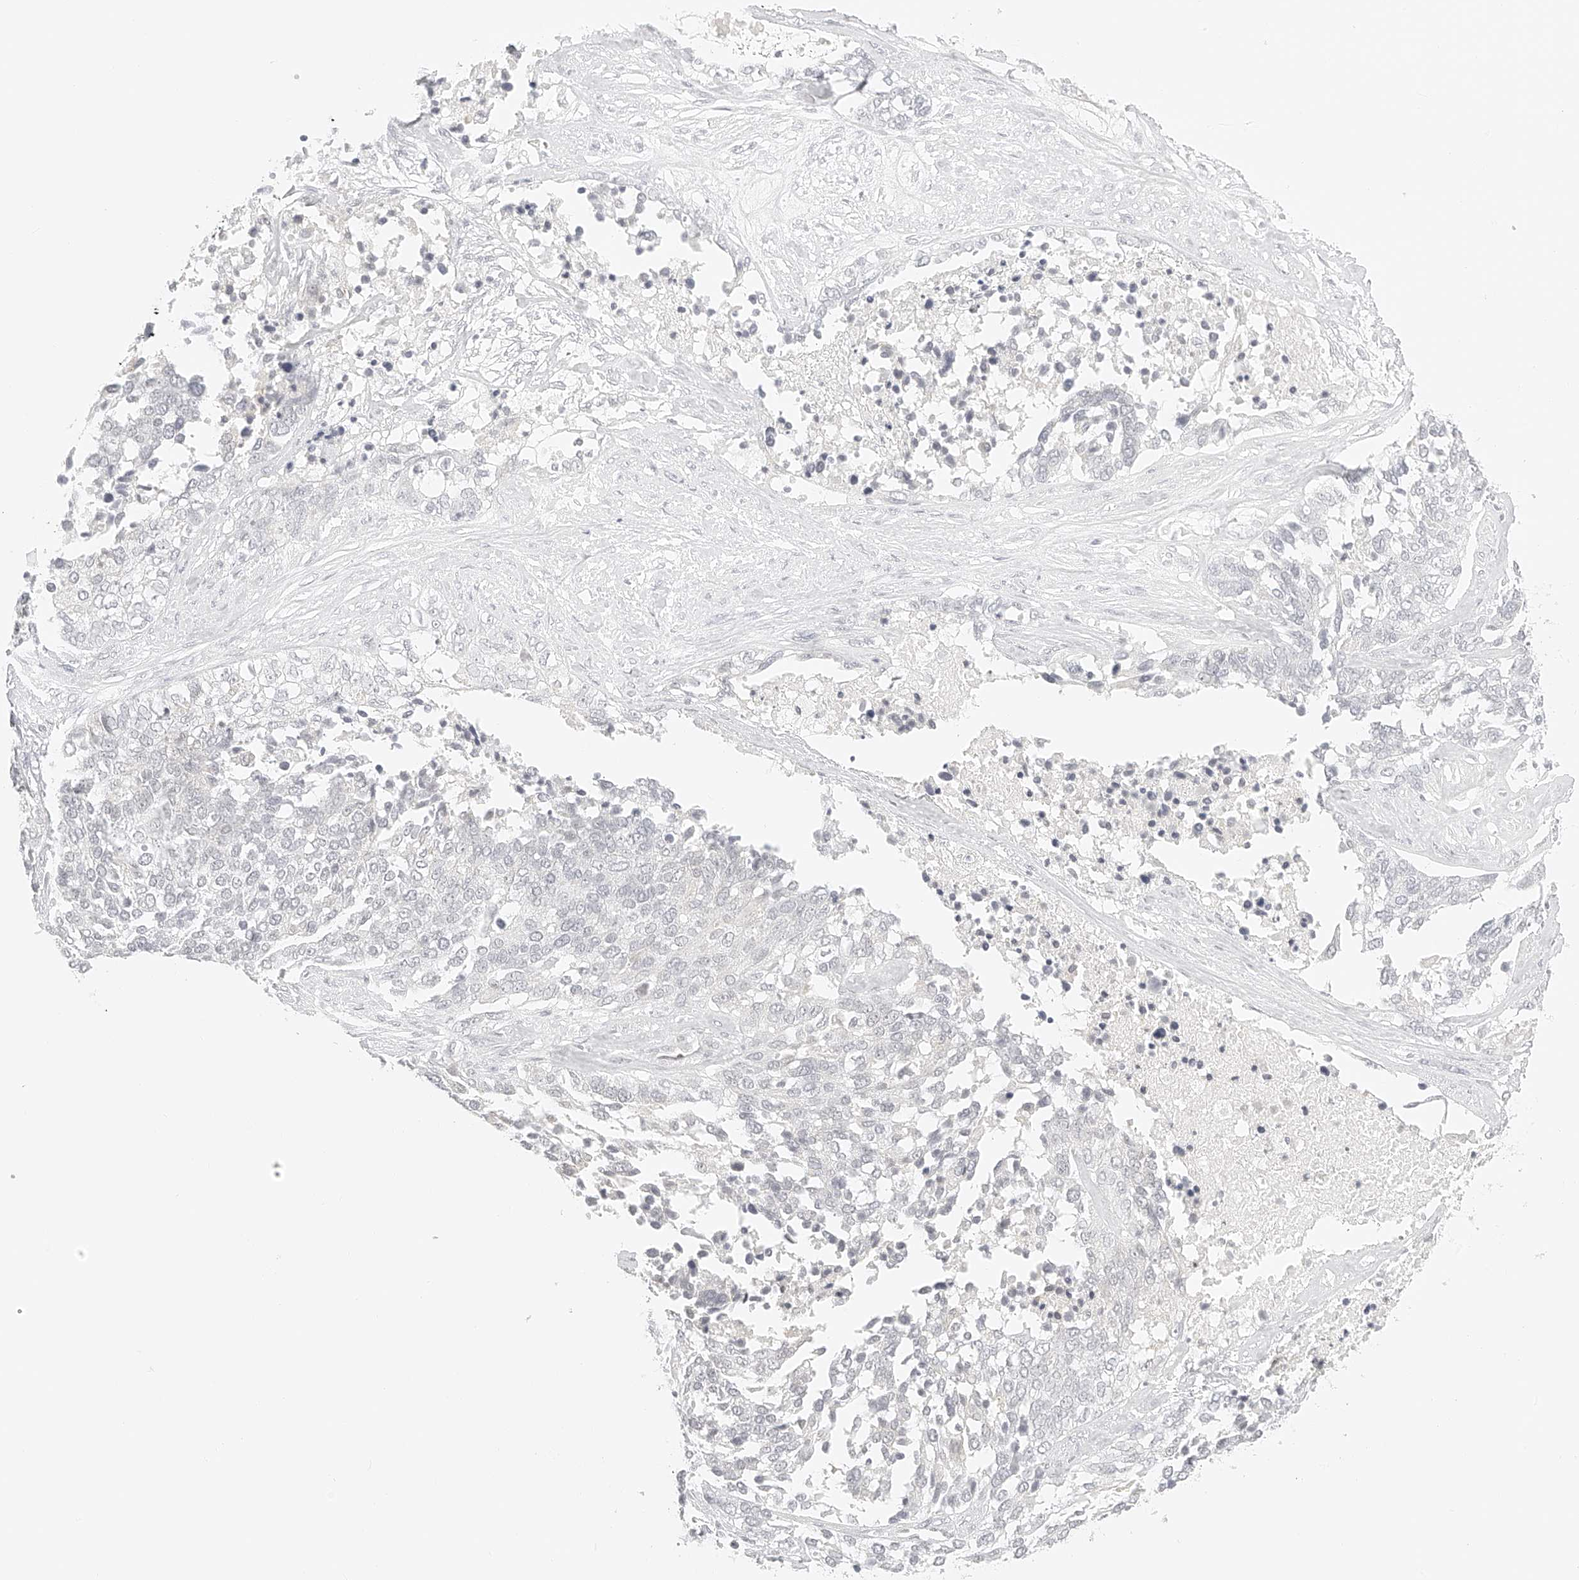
{"staining": {"intensity": "negative", "quantity": "none", "location": "none"}, "tissue": "ovarian cancer", "cell_type": "Tumor cells", "image_type": "cancer", "snomed": [{"axis": "morphology", "description": "Cystadenocarcinoma, serous, NOS"}, {"axis": "topography", "description": "Ovary"}], "caption": "High magnification brightfield microscopy of serous cystadenocarcinoma (ovarian) stained with DAB (3,3'-diaminobenzidine) (brown) and counterstained with hematoxylin (blue): tumor cells show no significant staining.", "gene": "ZFP69", "patient": {"sex": "female", "age": 44}}